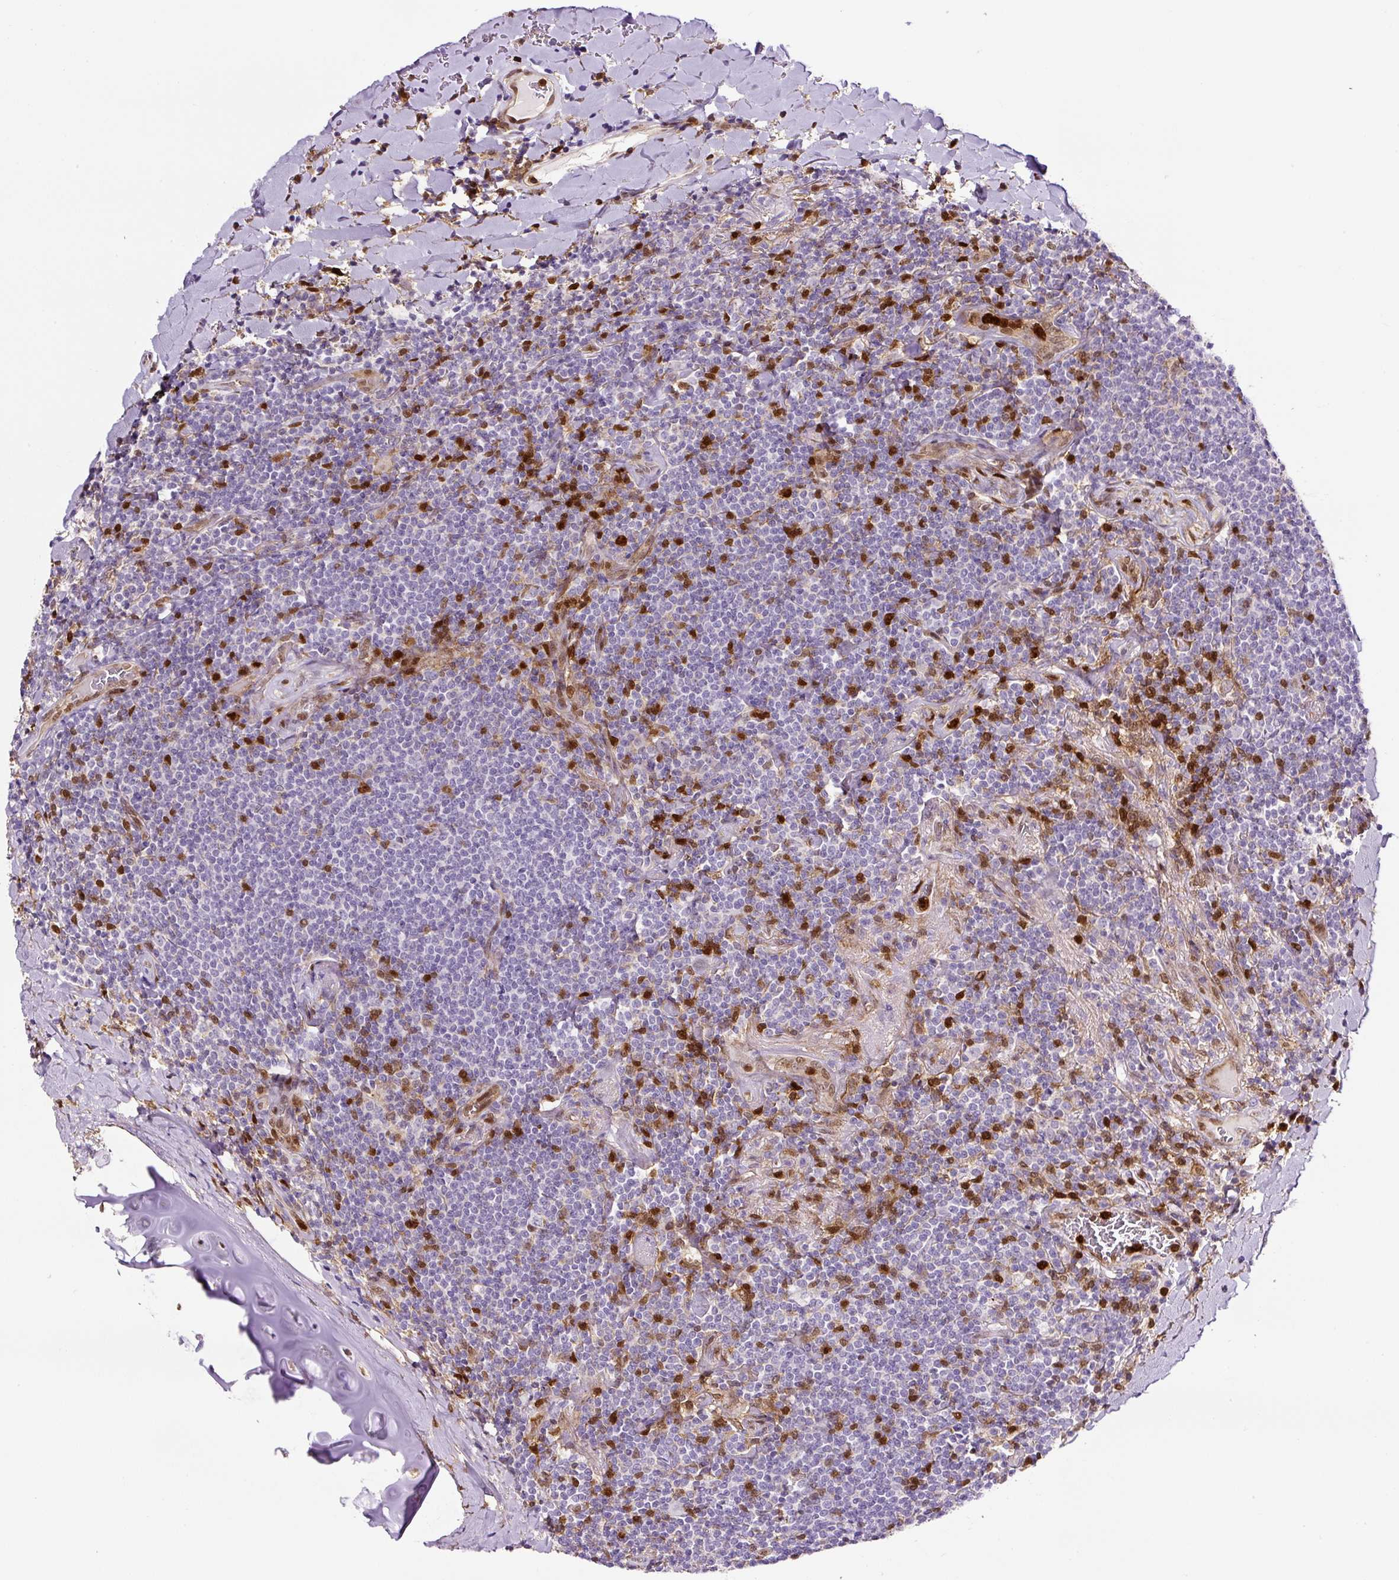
{"staining": {"intensity": "negative", "quantity": "none", "location": "none"}, "tissue": "lymphoma", "cell_type": "Tumor cells", "image_type": "cancer", "snomed": [{"axis": "morphology", "description": "Malignant lymphoma, non-Hodgkin's type, Low grade"}, {"axis": "topography", "description": "Lung"}], "caption": "Protein analysis of low-grade malignant lymphoma, non-Hodgkin's type displays no significant staining in tumor cells. (Immunohistochemistry (ihc), brightfield microscopy, high magnification).", "gene": "ANXA1", "patient": {"sex": "female", "age": 71}}